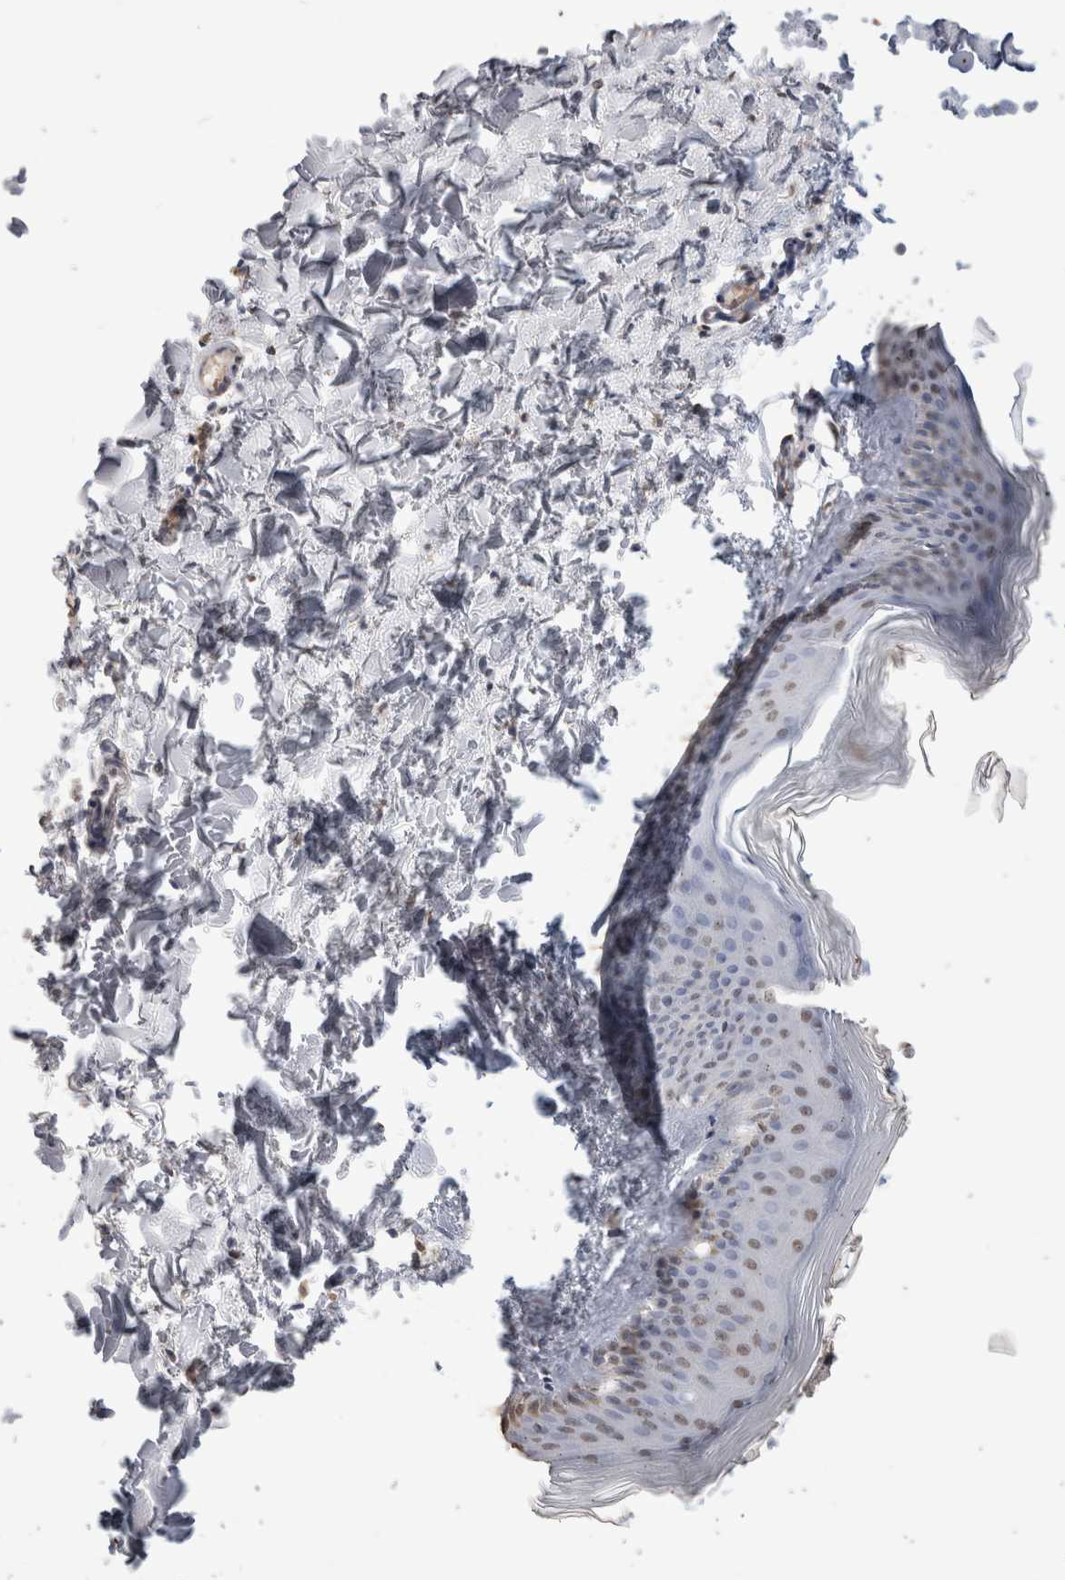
{"staining": {"intensity": "weak", "quantity": "25%-75%", "location": "cytoplasmic/membranous"}, "tissue": "skin", "cell_type": "Fibroblasts", "image_type": "normal", "snomed": [{"axis": "morphology", "description": "Normal tissue, NOS"}, {"axis": "topography", "description": "Skin"}], "caption": "Weak cytoplasmic/membranous protein expression is present in about 25%-75% of fibroblasts in skin.", "gene": "LGALS2", "patient": {"sex": "female", "age": 27}}